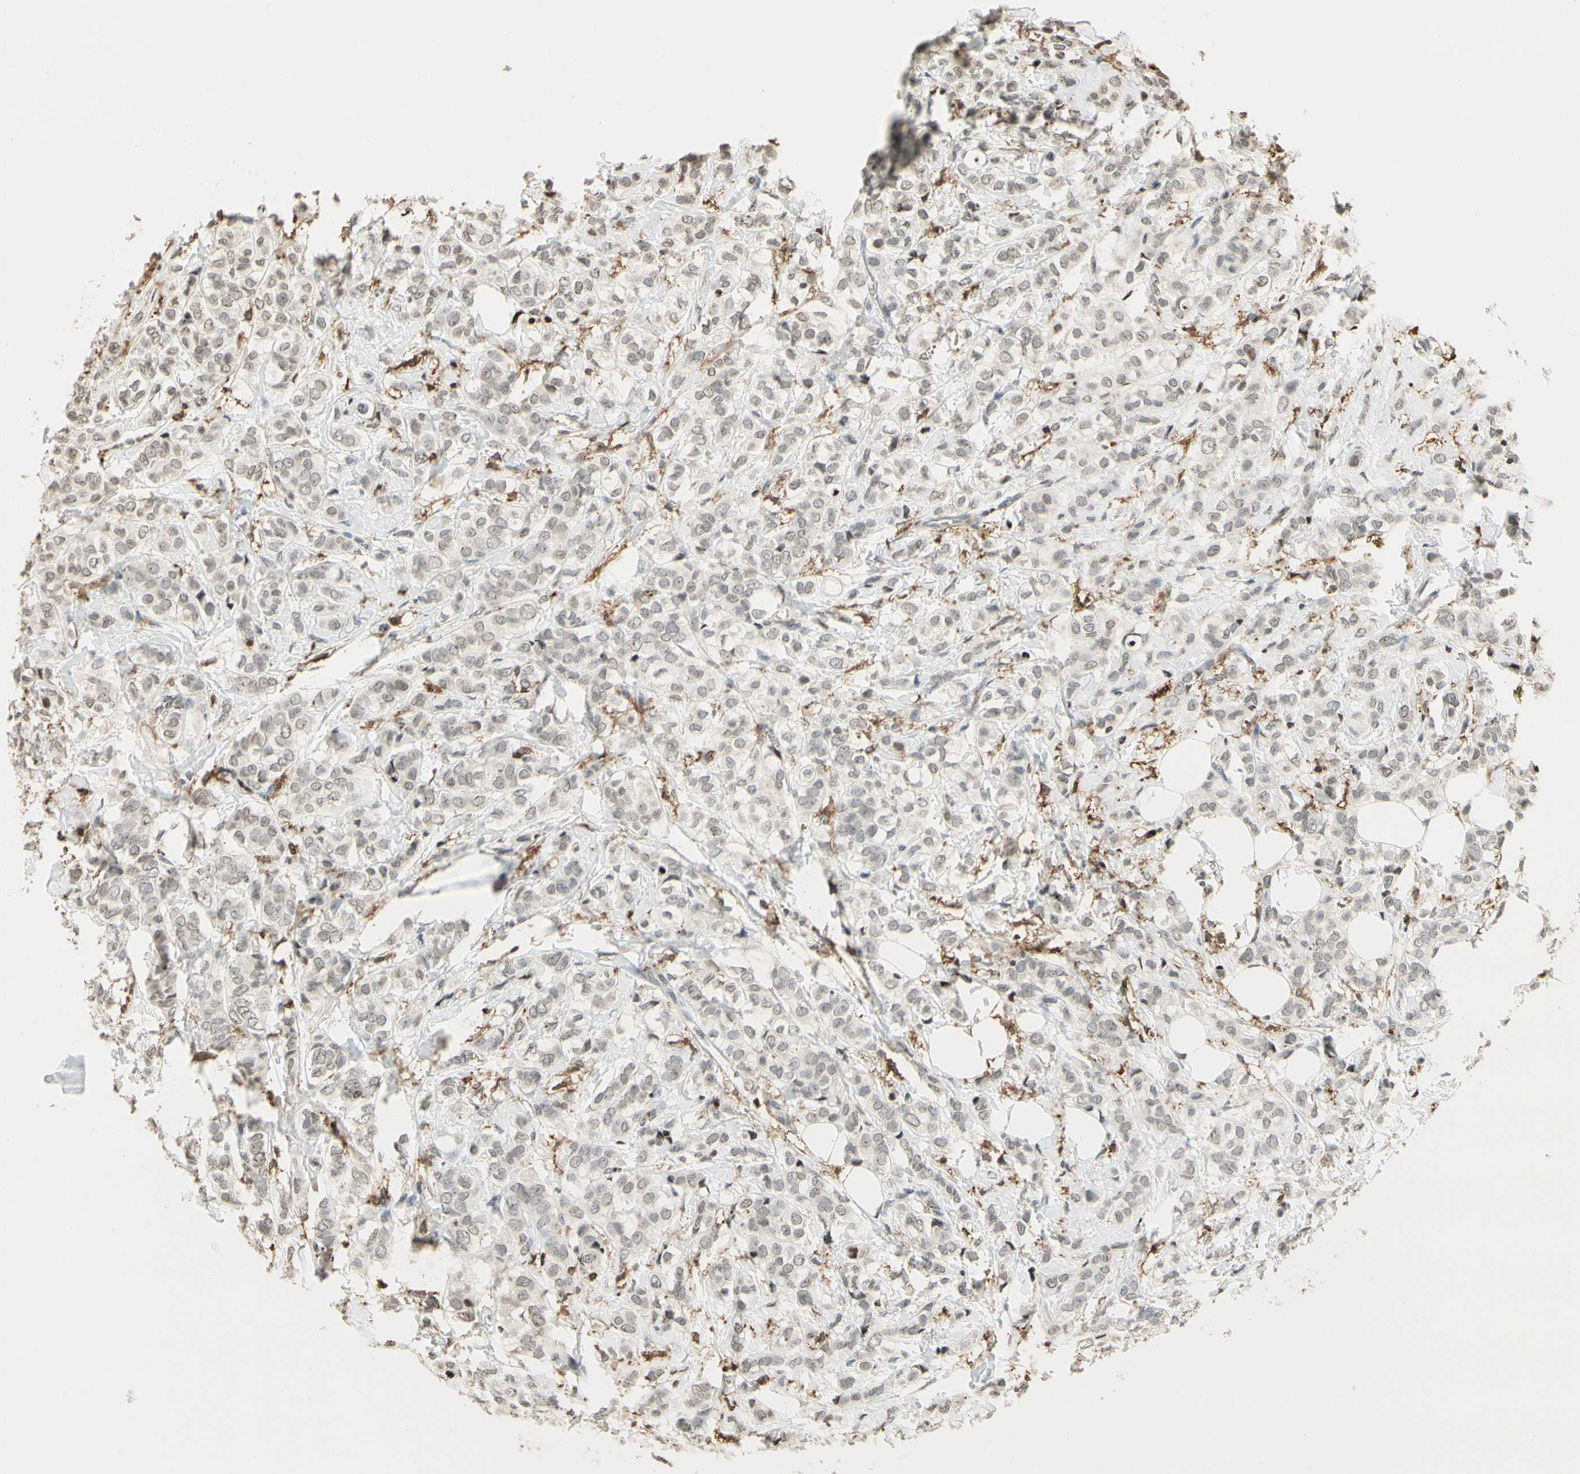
{"staining": {"intensity": "weak", "quantity": "25%-75%", "location": "nuclear"}, "tissue": "breast cancer", "cell_type": "Tumor cells", "image_type": "cancer", "snomed": [{"axis": "morphology", "description": "Lobular carcinoma"}, {"axis": "topography", "description": "Breast"}], "caption": "A high-resolution micrograph shows immunohistochemistry (IHC) staining of breast lobular carcinoma, which displays weak nuclear positivity in about 25%-75% of tumor cells.", "gene": "FER", "patient": {"sex": "female", "age": 60}}